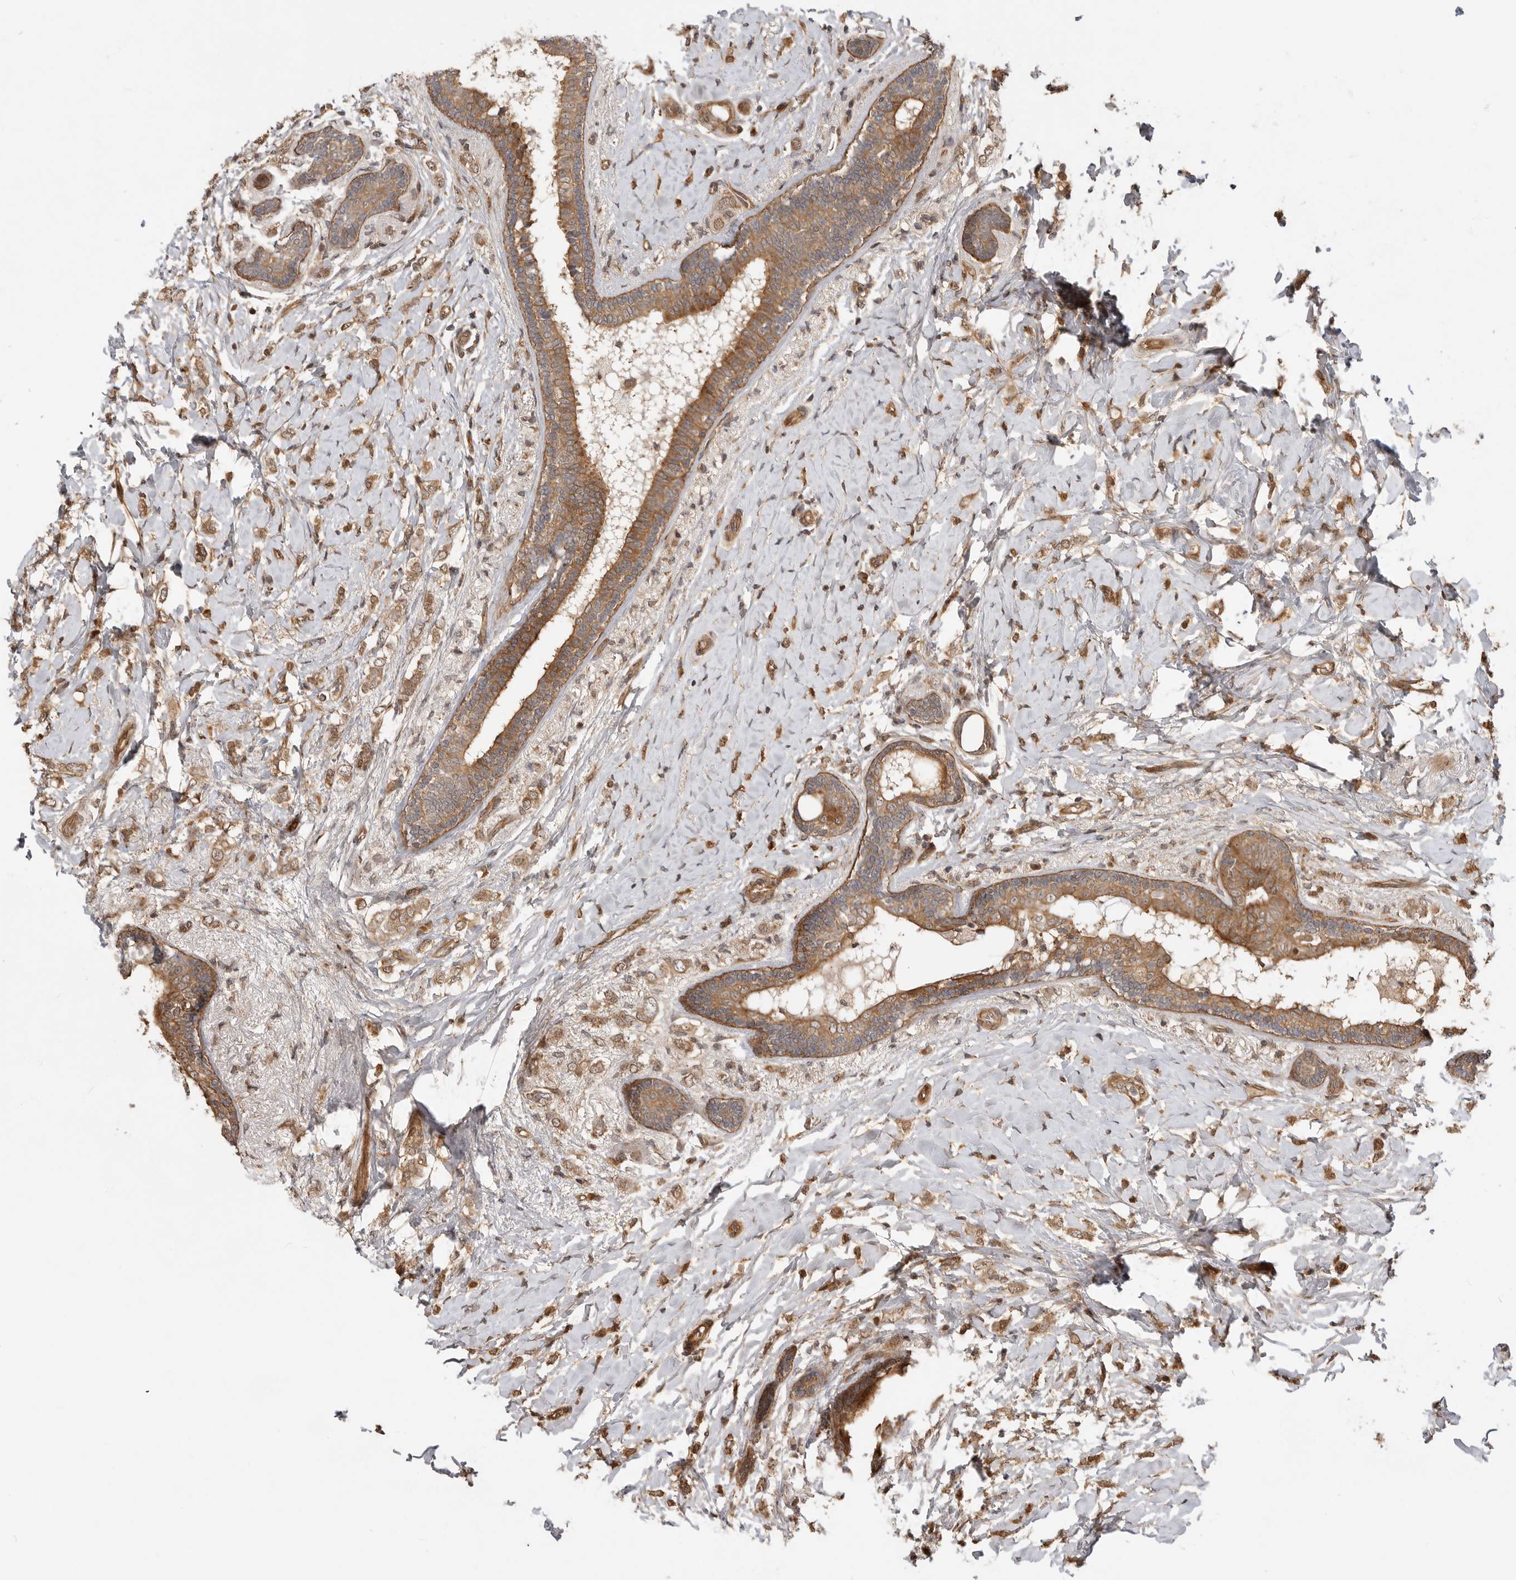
{"staining": {"intensity": "moderate", "quantity": ">75%", "location": "cytoplasmic/membranous"}, "tissue": "breast cancer", "cell_type": "Tumor cells", "image_type": "cancer", "snomed": [{"axis": "morphology", "description": "Normal tissue, NOS"}, {"axis": "morphology", "description": "Lobular carcinoma"}, {"axis": "topography", "description": "Breast"}], "caption": "Protein staining of breast cancer (lobular carcinoma) tissue shows moderate cytoplasmic/membranous staining in about >75% of tumor cells.", "gene": "ADPRS", "patient": {"sex": "female", "age": 47}}